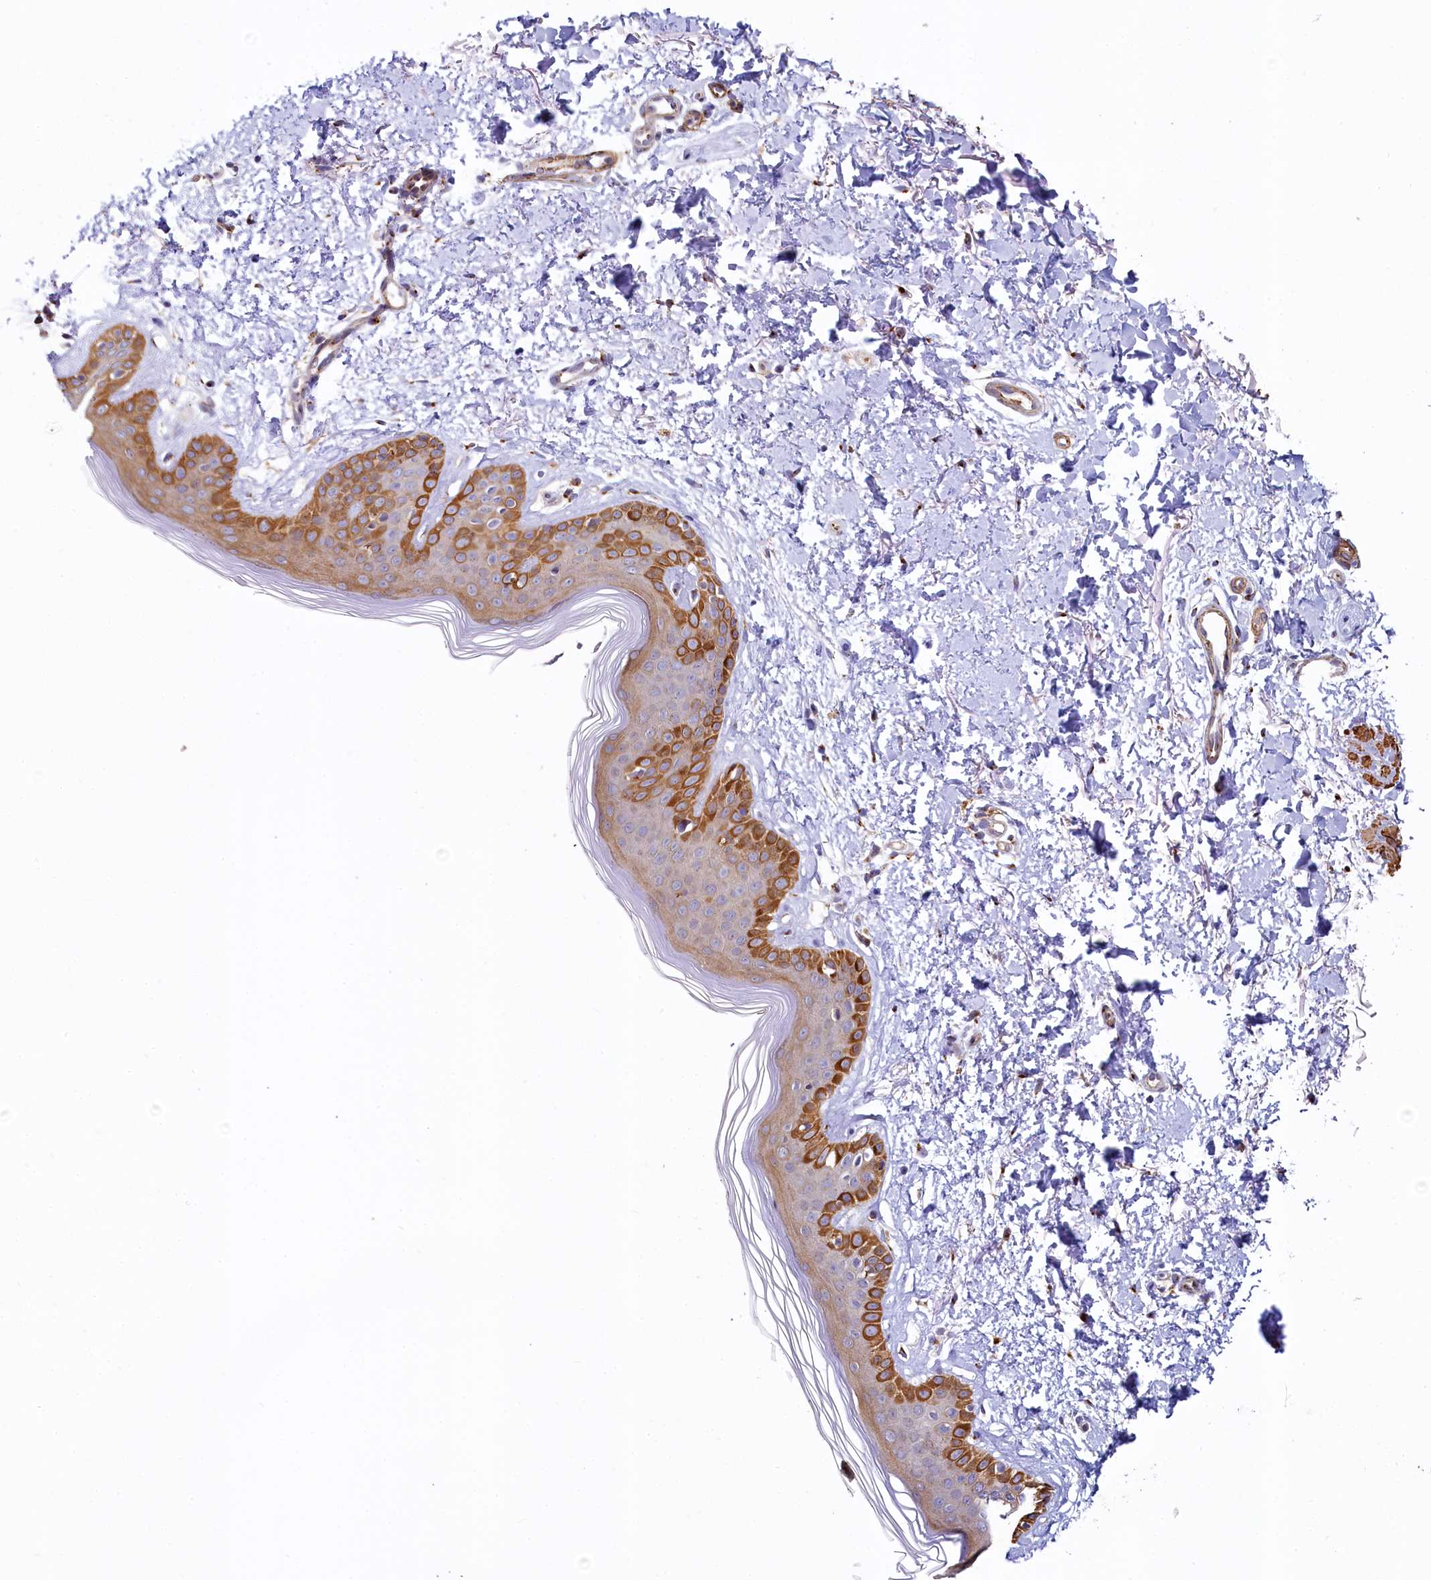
{"staining": {"intensity": "moderate", "quantity": "25%-75%", "location": "cytoplasmic/membranous"}, "tissue": "skin", "cell_type": "Fibroblasts", "image_type": "normal", "snomed": [{"axis": "morphology", "description": "Normal tissue, NOS"}, {"axis": "topography", "description": "Skin"}], "caption": "The immunohistochemical stain labels moderate cytoplasmic/membranous expression in fibroblasts of benign skin. The staining is performed using DAB brown chromogen to label protein expression. The nuclei are counter-stained blue using hematoxylin.", "gene": "BET1L", "patient": {"sex": "female", "age": 64}}